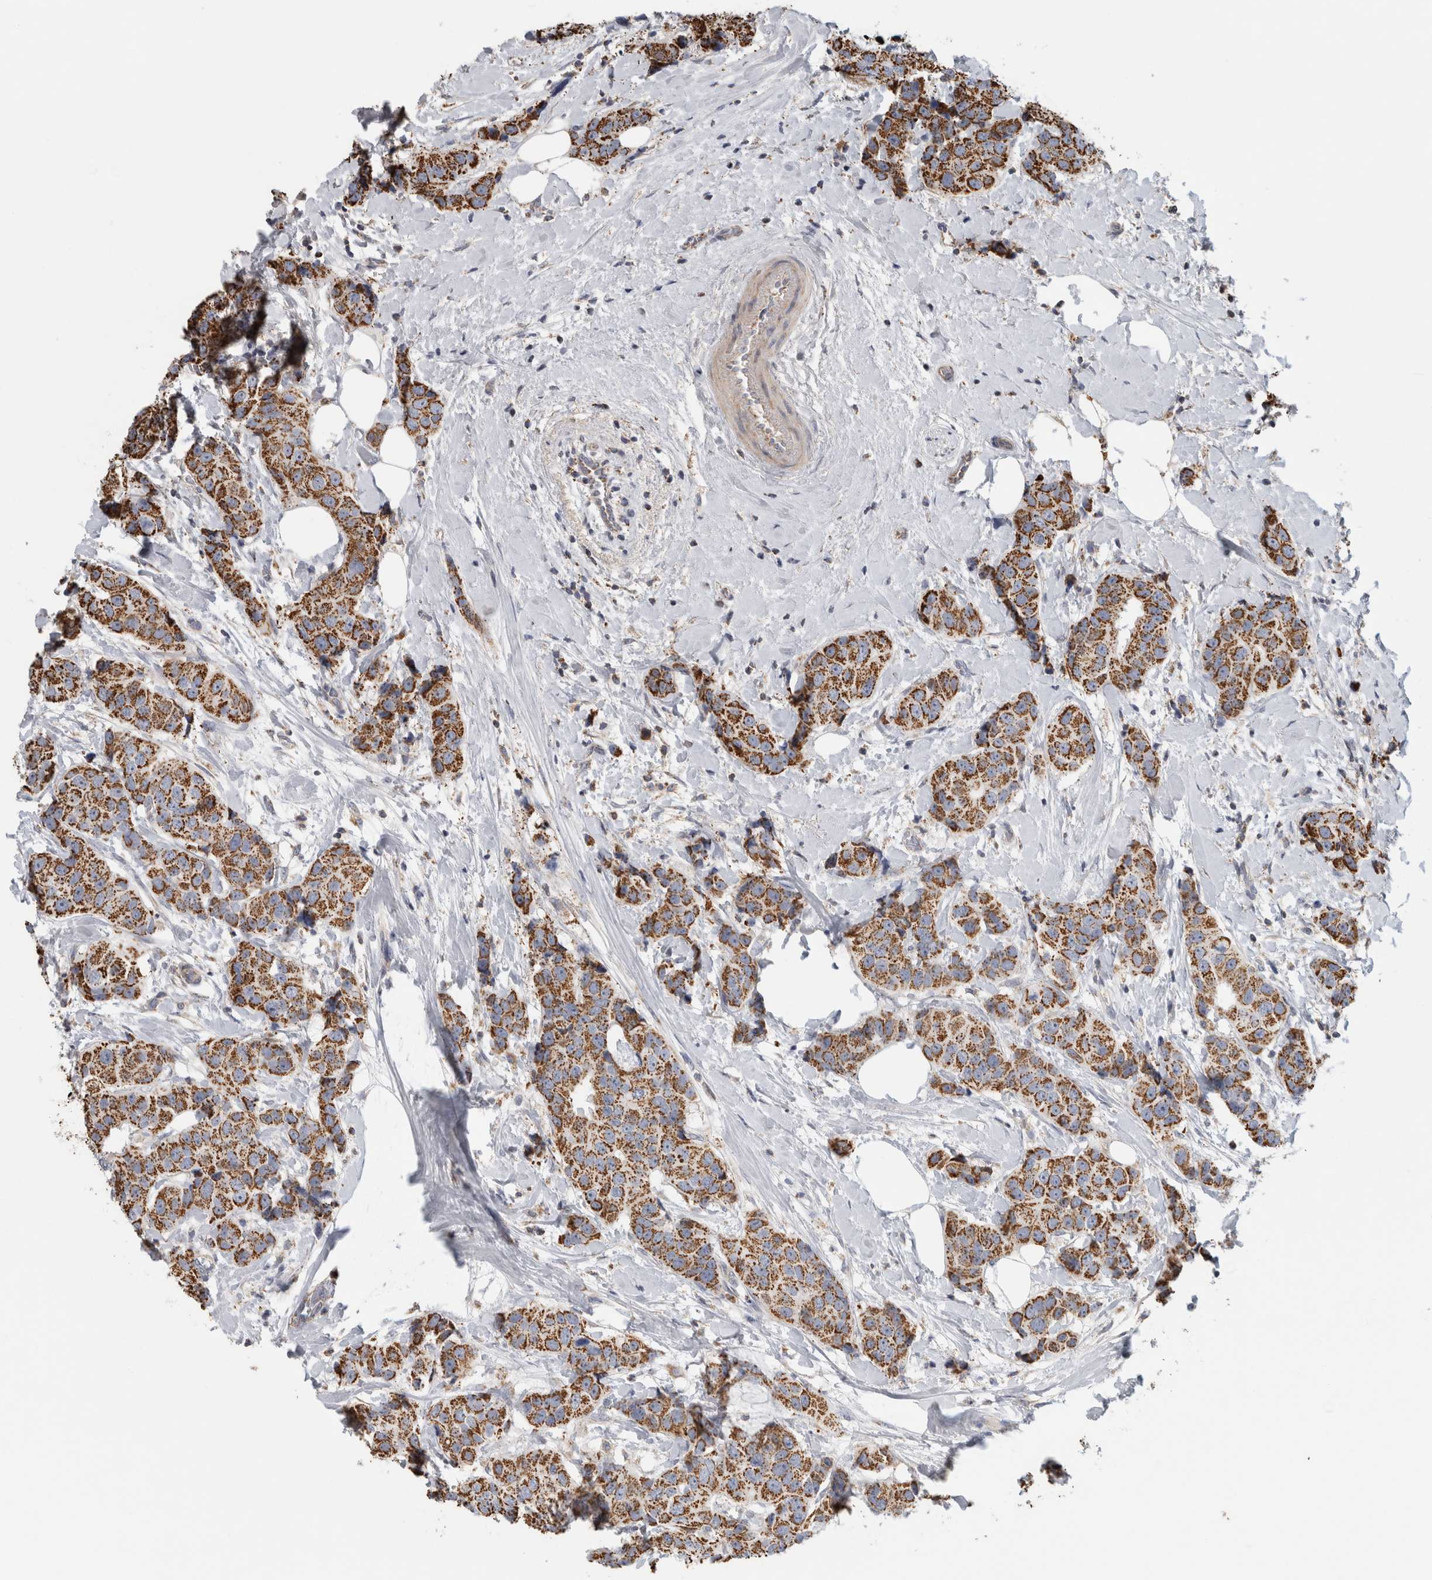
{"staining": {"intensity": "strong", "quantity": ">75%", "location": "cytoplasmic/membranous"}, "tissue": "breast cancer", "cell_type": "Tumor cells", "image_type": "cancer", "snomed": [{"axis": "morphology", "description": "Normal tissue, NOS"}, {"axis": "morphology", "description": "Duct carcinoma"}, {"axis": "topography", "description": "Breast"}], "caption": "Strong cytoplasmic/membranous protein staining is identified in about >75% of tumor cells in invasive ductal carcinoma (breast).", "gene": "ST8SIA1", "patient": {"sex": "female", "age": 39}}